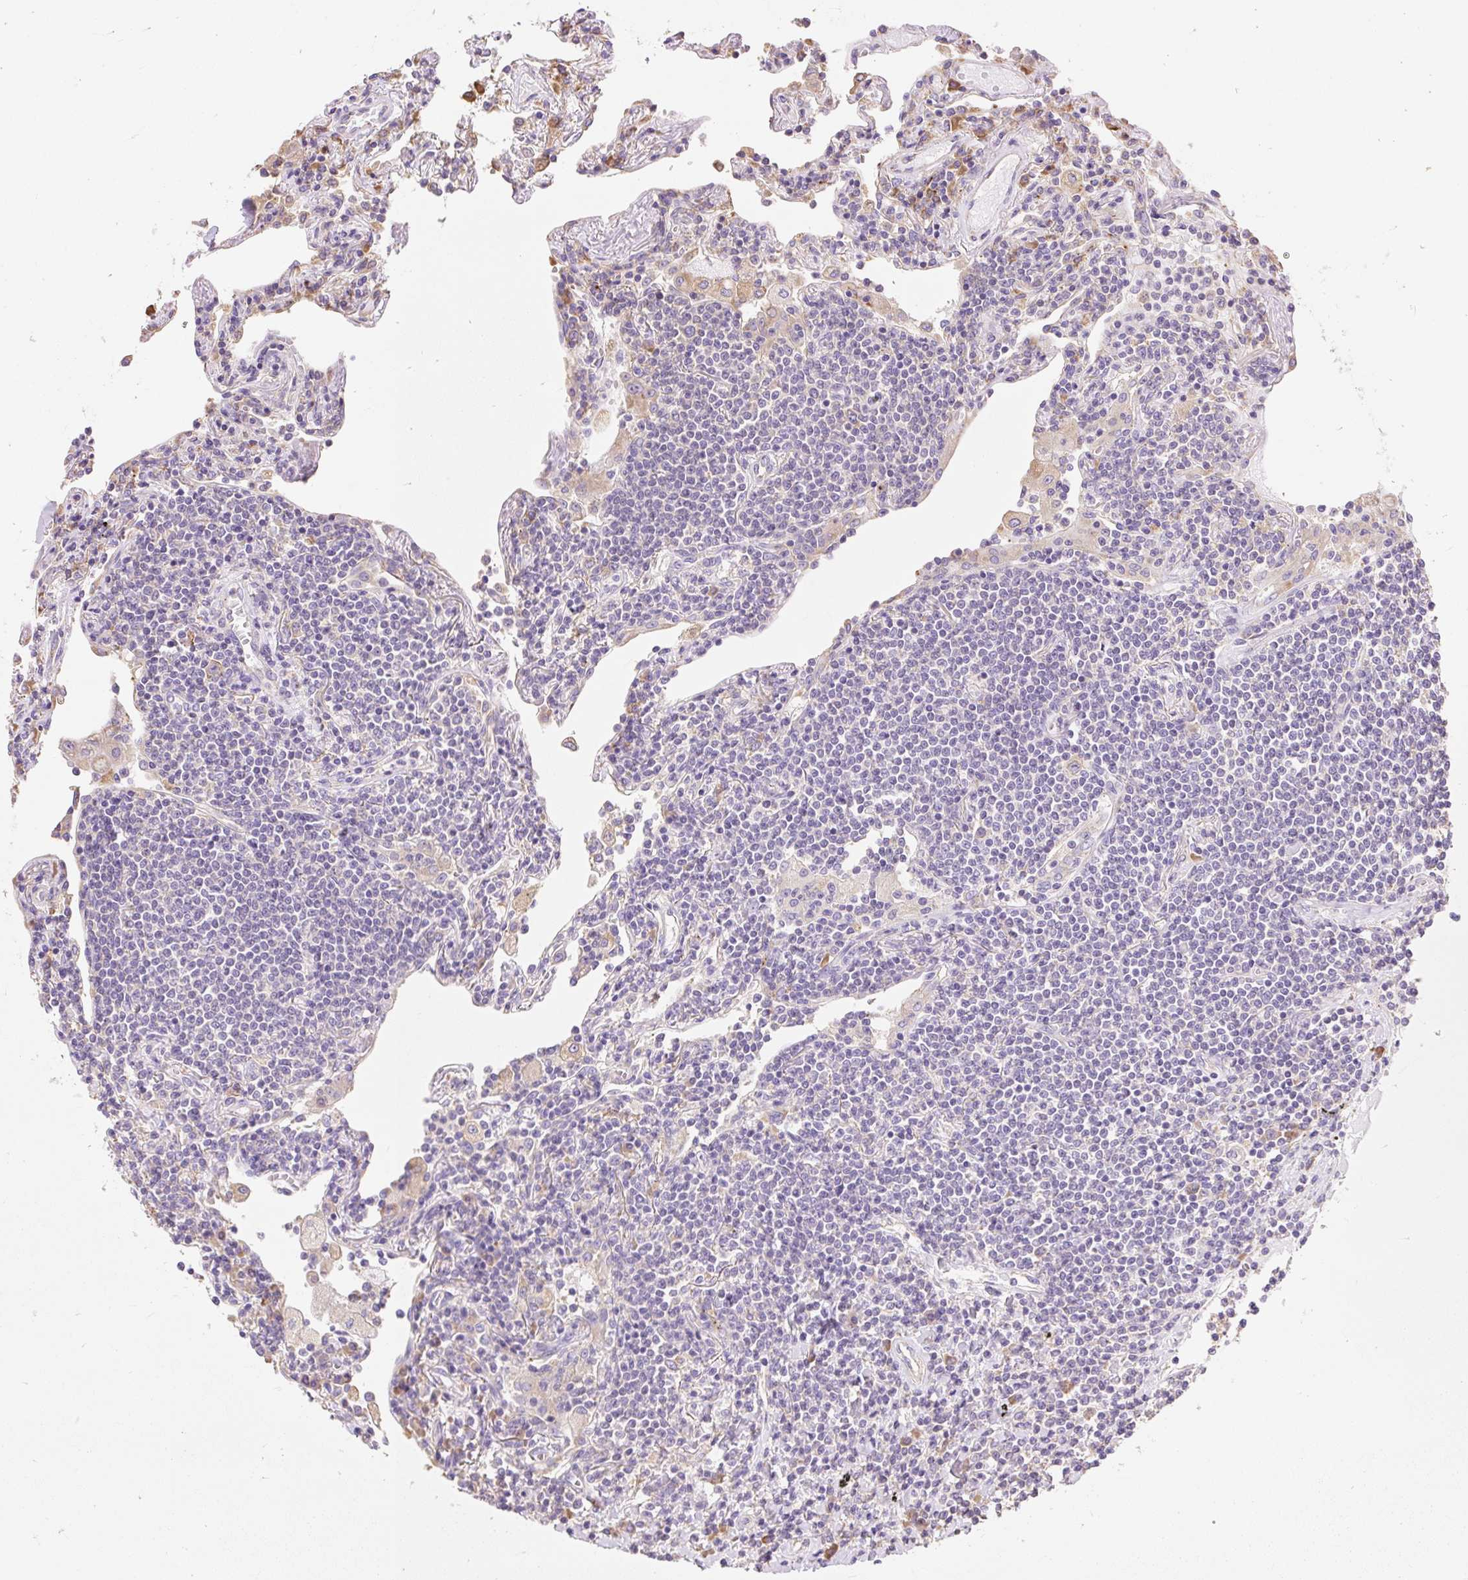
{"staining": {"intensity": "negative", "quantity": "none", "location": "none"}, "tissue": "lymphoma", "cell_type": "Tumor cells", "image_type": "cancer", "snomed": [{"axis": "morphology", "description": "Malignant lymphoma, non-Hodgkin's type, Low grade"}, {"axis": "topography", "description": "Lung"}], "caption": "DAB (3,3'-diaminobenzidine) immunohistochemical staining of lymphoma exhibits no significant positivity in tumor cells.", "gene": "RPS17", "patient": {"sex": "female", "age": 71}}